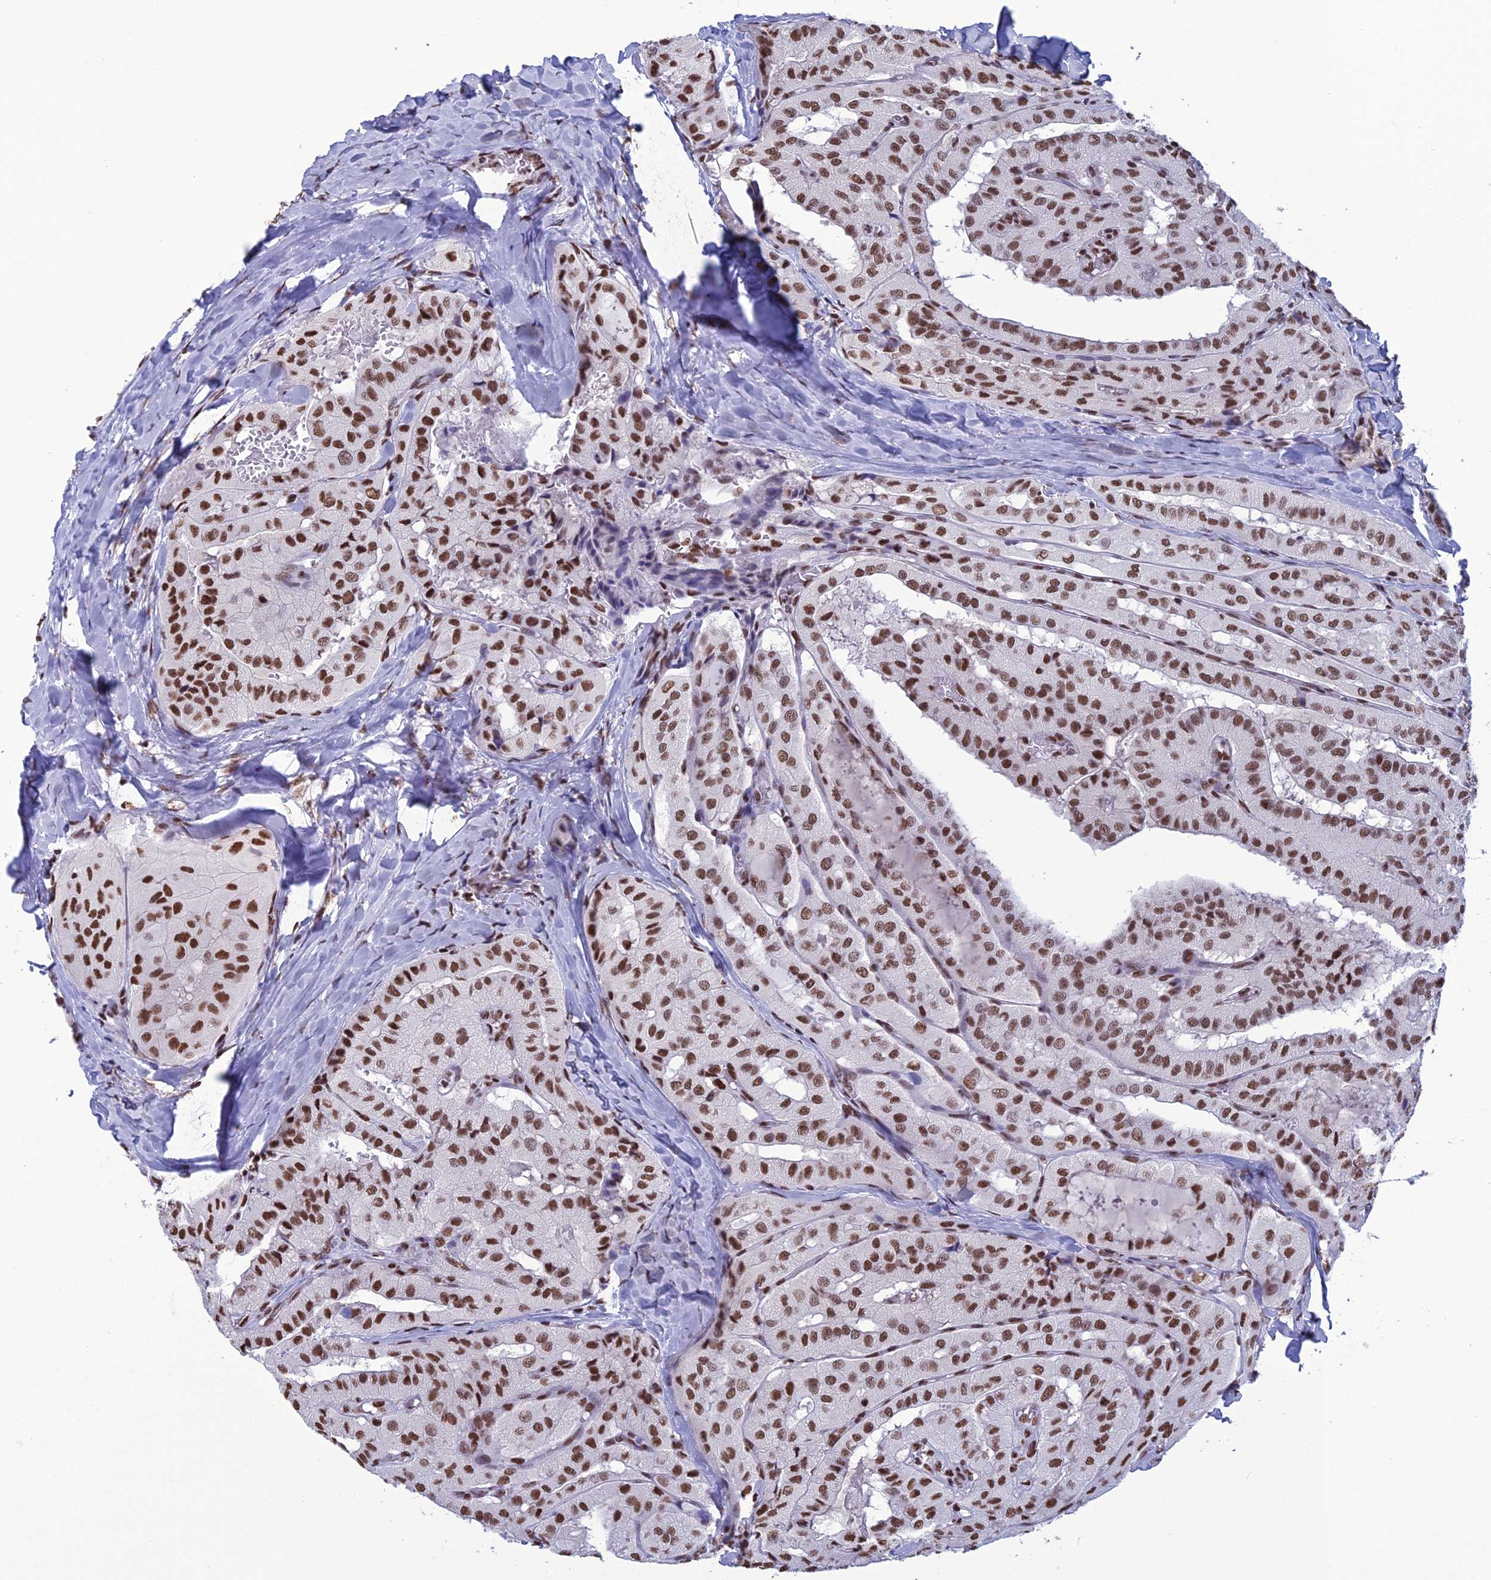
{"staining": {"intensity": "strong", "quantity": ">75%", "location": "nuclear"}, "tissue": "thyroid cancer", "cell_type": "Tumor cells", "image_type": "cancer", "snomed": [{"axis": "morphology", "description": "Normal tissue, NOS"}, {"axis": "morphology", "description": "Papillary adenocarcinoma, NOS"}, {"axis": "topography", "description": "Thyroid gland"}], "caption": "Protein staining exhibits strong nuclear staining in about >75% of tumor cells in thyroid papillary adenocarcinoma.", "gene": "PRAMEF12", "patient": {"sex": "female", "age": 59}}